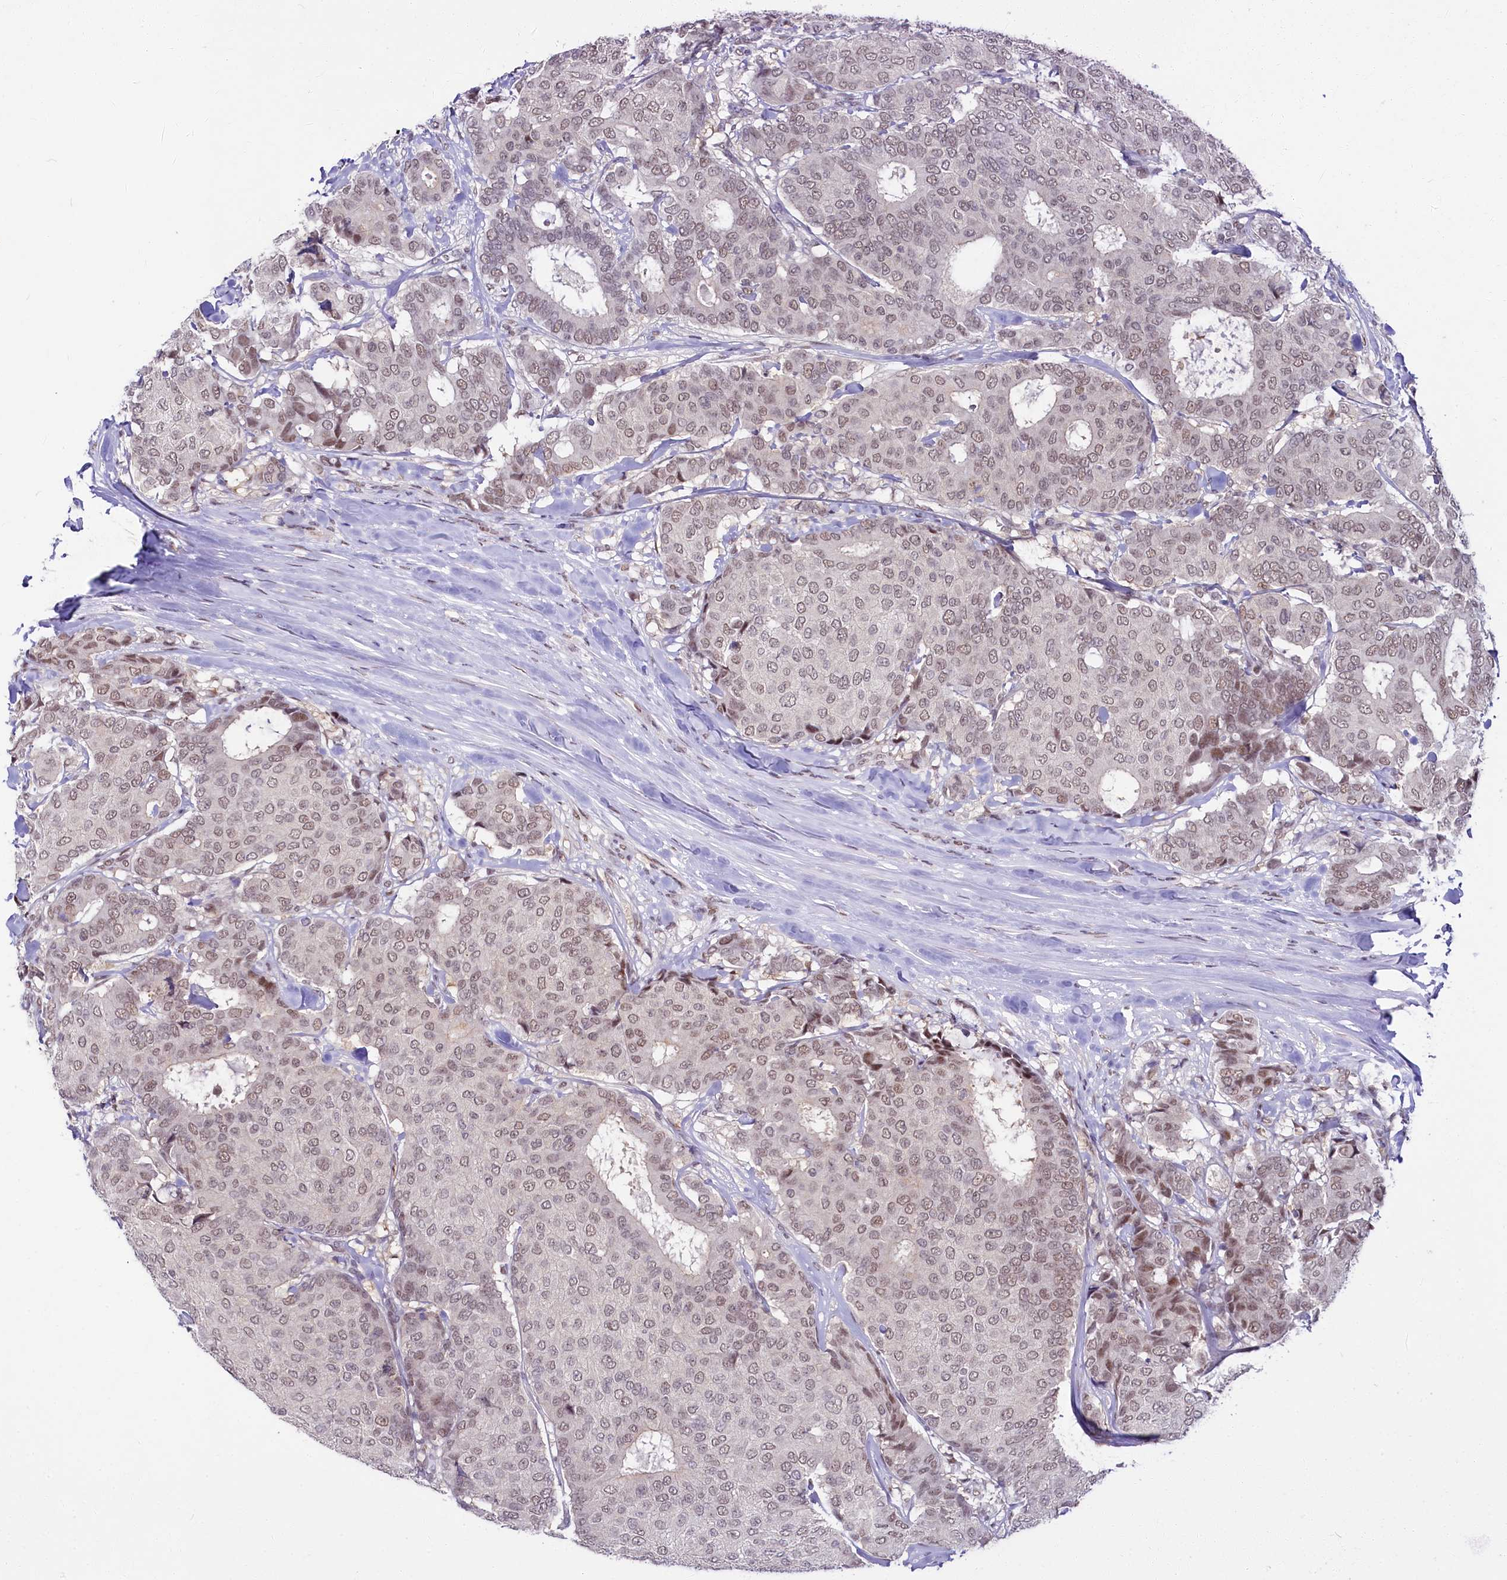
{"staining": {"intensity": "weak", "quantity": "25%-75%", "location": "nuclear"}, "tissue": "breast cancer", "cell_type": "Tumor cells", "image_type": "cancer", "snomed": [{"axis": "morphology", "description": "Duct carcinoma"}, {"axis": "topography", "description": "Breast"}], "caption": "Protein expression analysis of breast cancer (invasive ductal carcinoma) displays weak nuclear expression in approximately 25%-75% of tumor cells.", "gene": "SCAF11", "patient": {"sex": "female", "age": 75}}